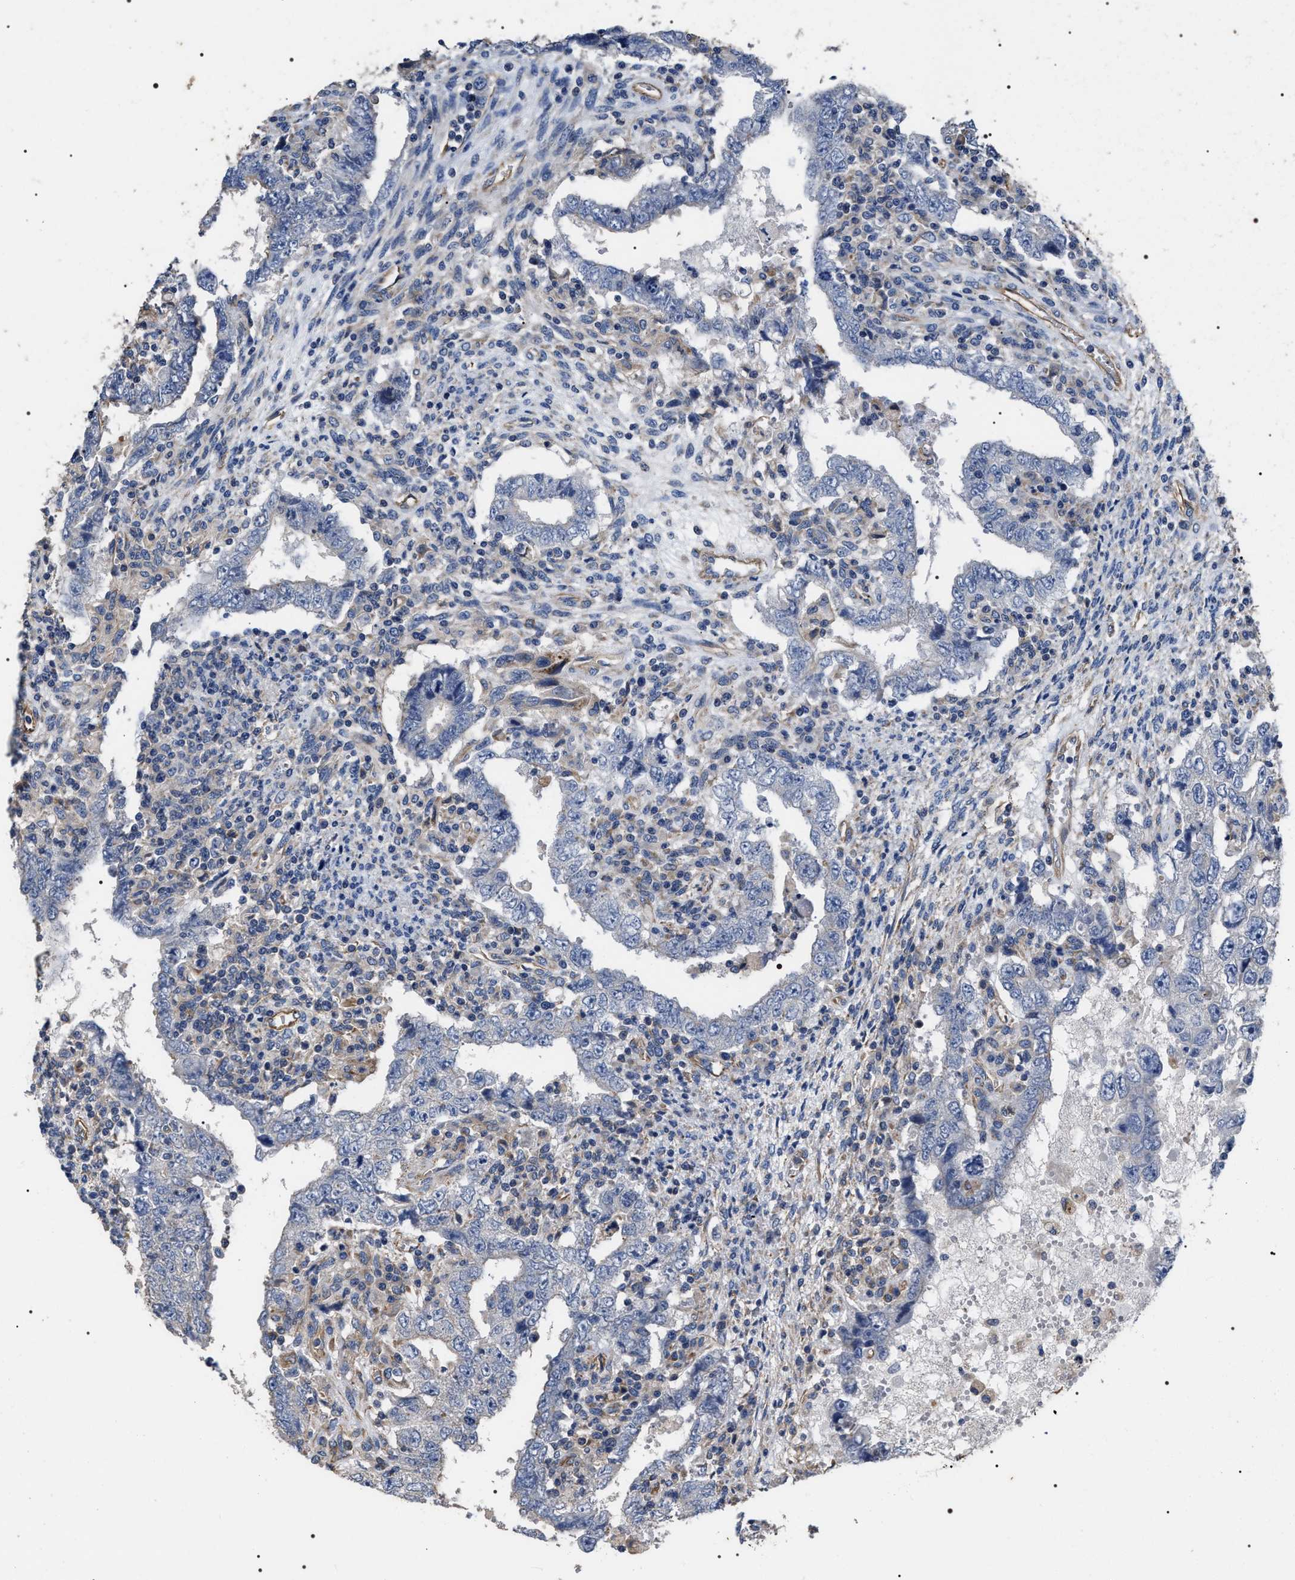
{"staining": {"intensity": "negative", "quantity": "none", "location": "none"}, "tissue": "testis cancer", "cell_type": "Tumor cells", "image_type": "cancer", "snomed": [{"axis": "morphology", "description": "Carcinoma, Embryonal, NOS"}, {"axis": "topography", "description": "Testis"}], "caption": "Photomicrograph shows no significant protein positivity in tumor cells of testis embryonal carcinoma.", "gene": "TSPAN33", "patient": {"sex": "male", "age": 26}}